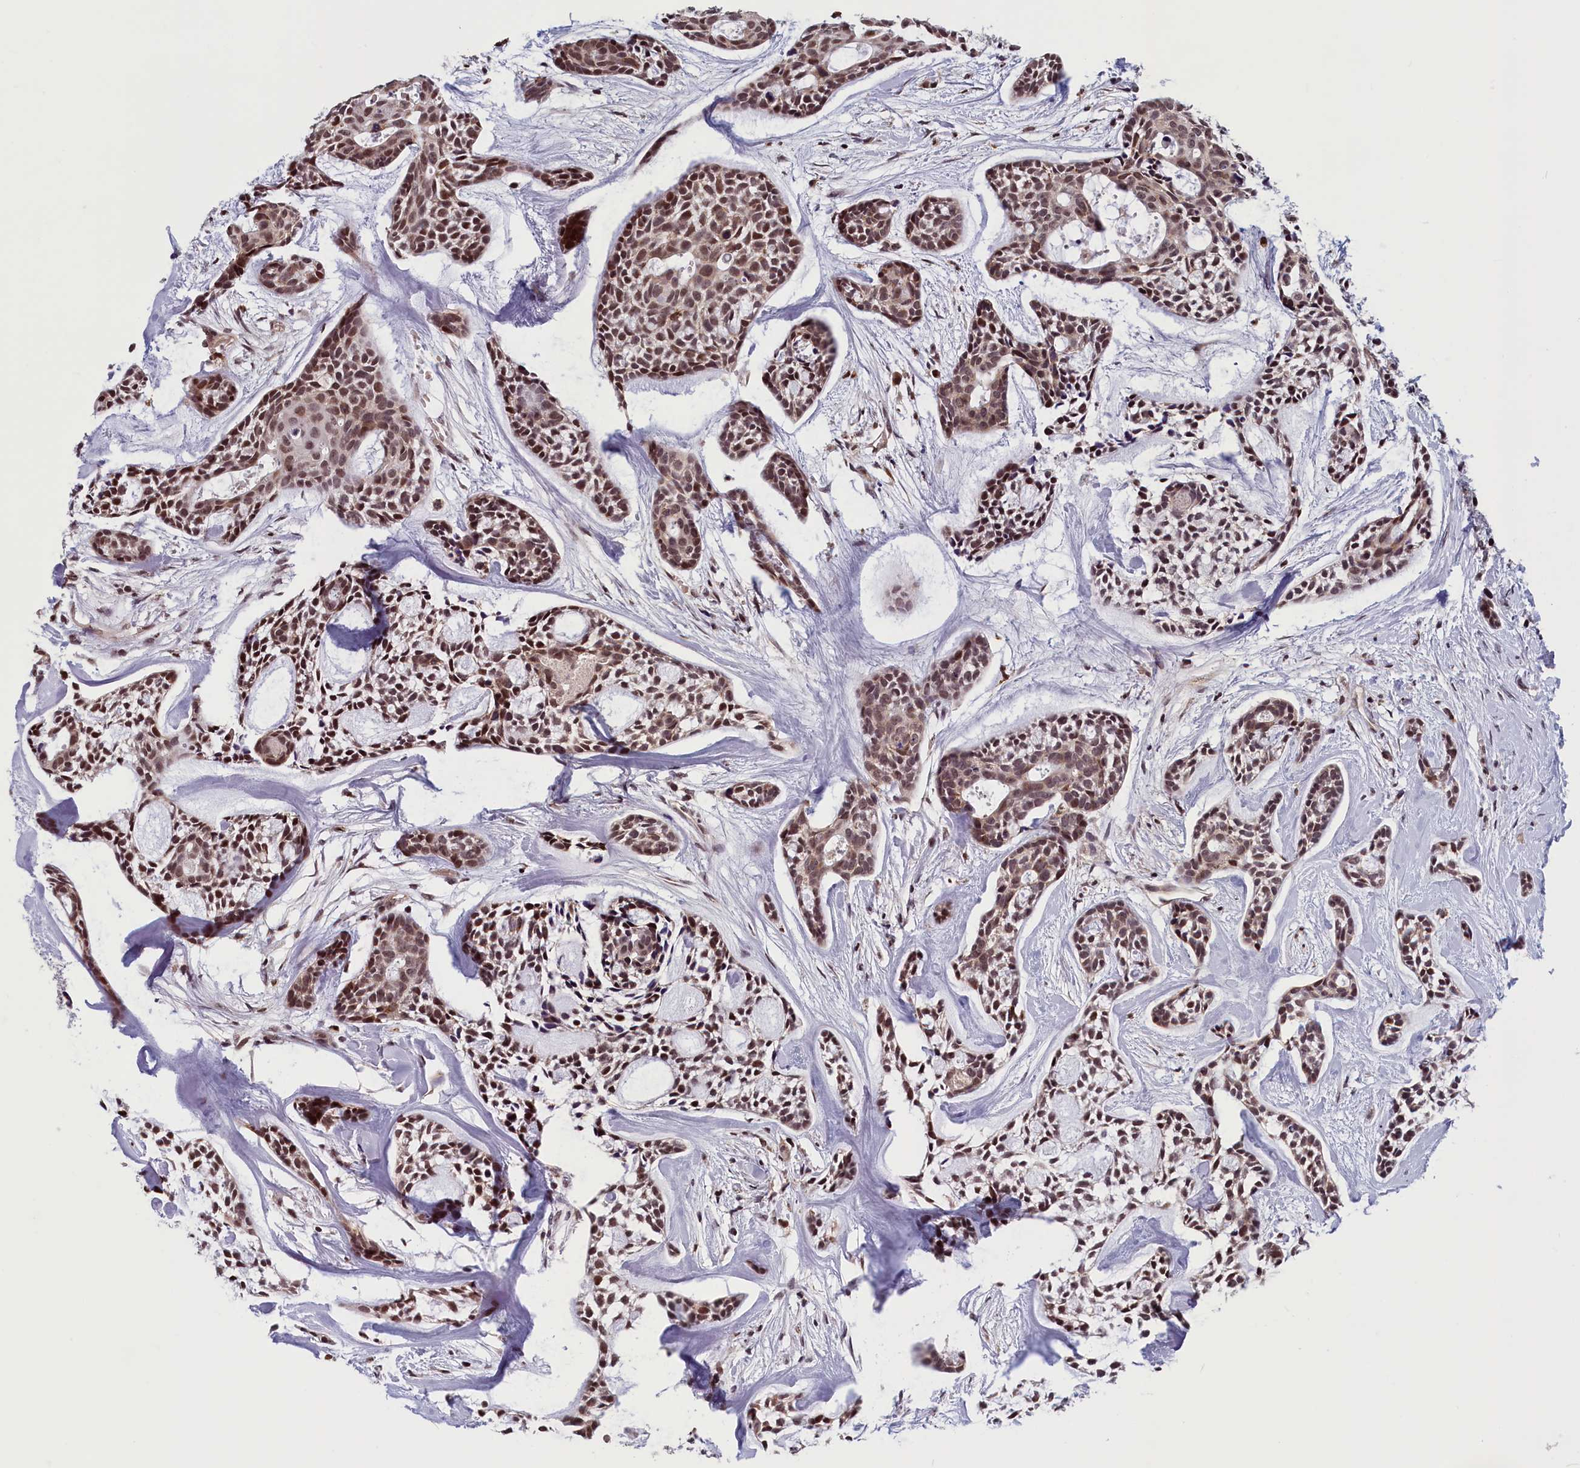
{"staining": {"intensity": "moderate", "quantity": ">75%", "location": "nuclear"}, "tissue": "head and neck cancer", "cell_type": "Tumor cells", "image_type": "cancer", "snomed": [{"axis": "morphology", "description": "Adenocarcinoma, NOS"}, {"axis": "topography", "description": "Subcutis"}, {"axis": "topography", "description": "Head-Neck"}], "caption": "IHC (DAB) staining of human head and neck cancer displays moderate nuclear protein staining in about >75% of tumor cells.", "gene": "KCNK6", "patient": {"sex": "female", "age": 73}}